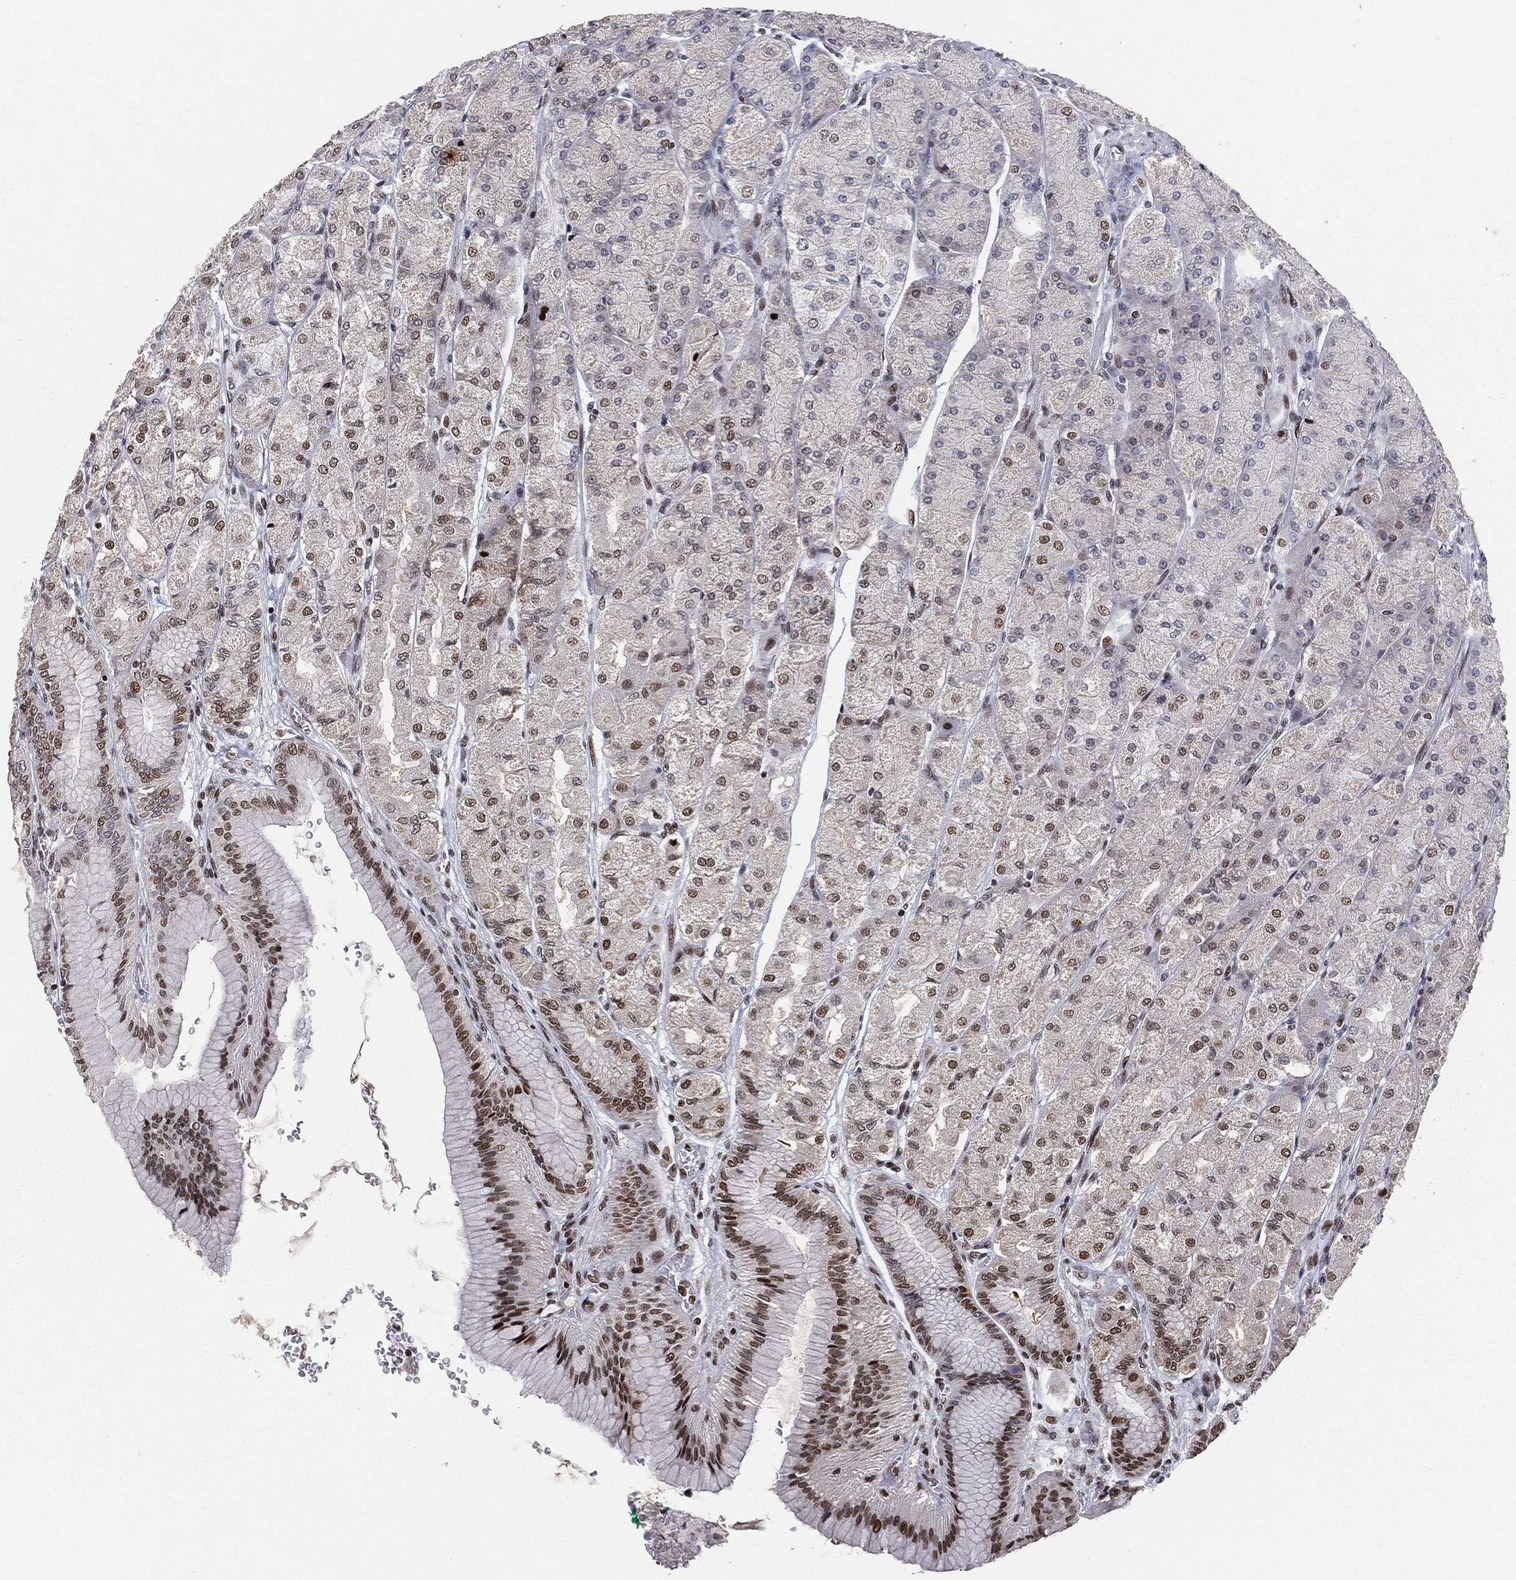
{"staining": {"intensity": "strong", "quantity": "<25%", "location": "nuclear"}, "tissue": "stomach", "cell_type": "Glandular cells", "image_type": "normal", "snomed": [{"axis": "morphology", "description": "Normal tissue, NOS"}, {"axis": "morphology", "description": "Adenocarcinoma, NOS"}, {"axis": "morphology", "description": "Adenocarcinoma, High grade"}, {"axis": "topography", "description": "Stomach, upper"}, {"axis": "topography", "description": "Stomach"}], "caption": "Stomach stained for a protein exhibits strong nuclear positivity in glandular cells. Using DAB (3,3'-diaminobenzidine) (brown) and hematoxylin (blue) stains, captured at high magnification using brightfield microscopy.", "gene": "RTF1", "patient": {"sex": "female", "age": 65}}